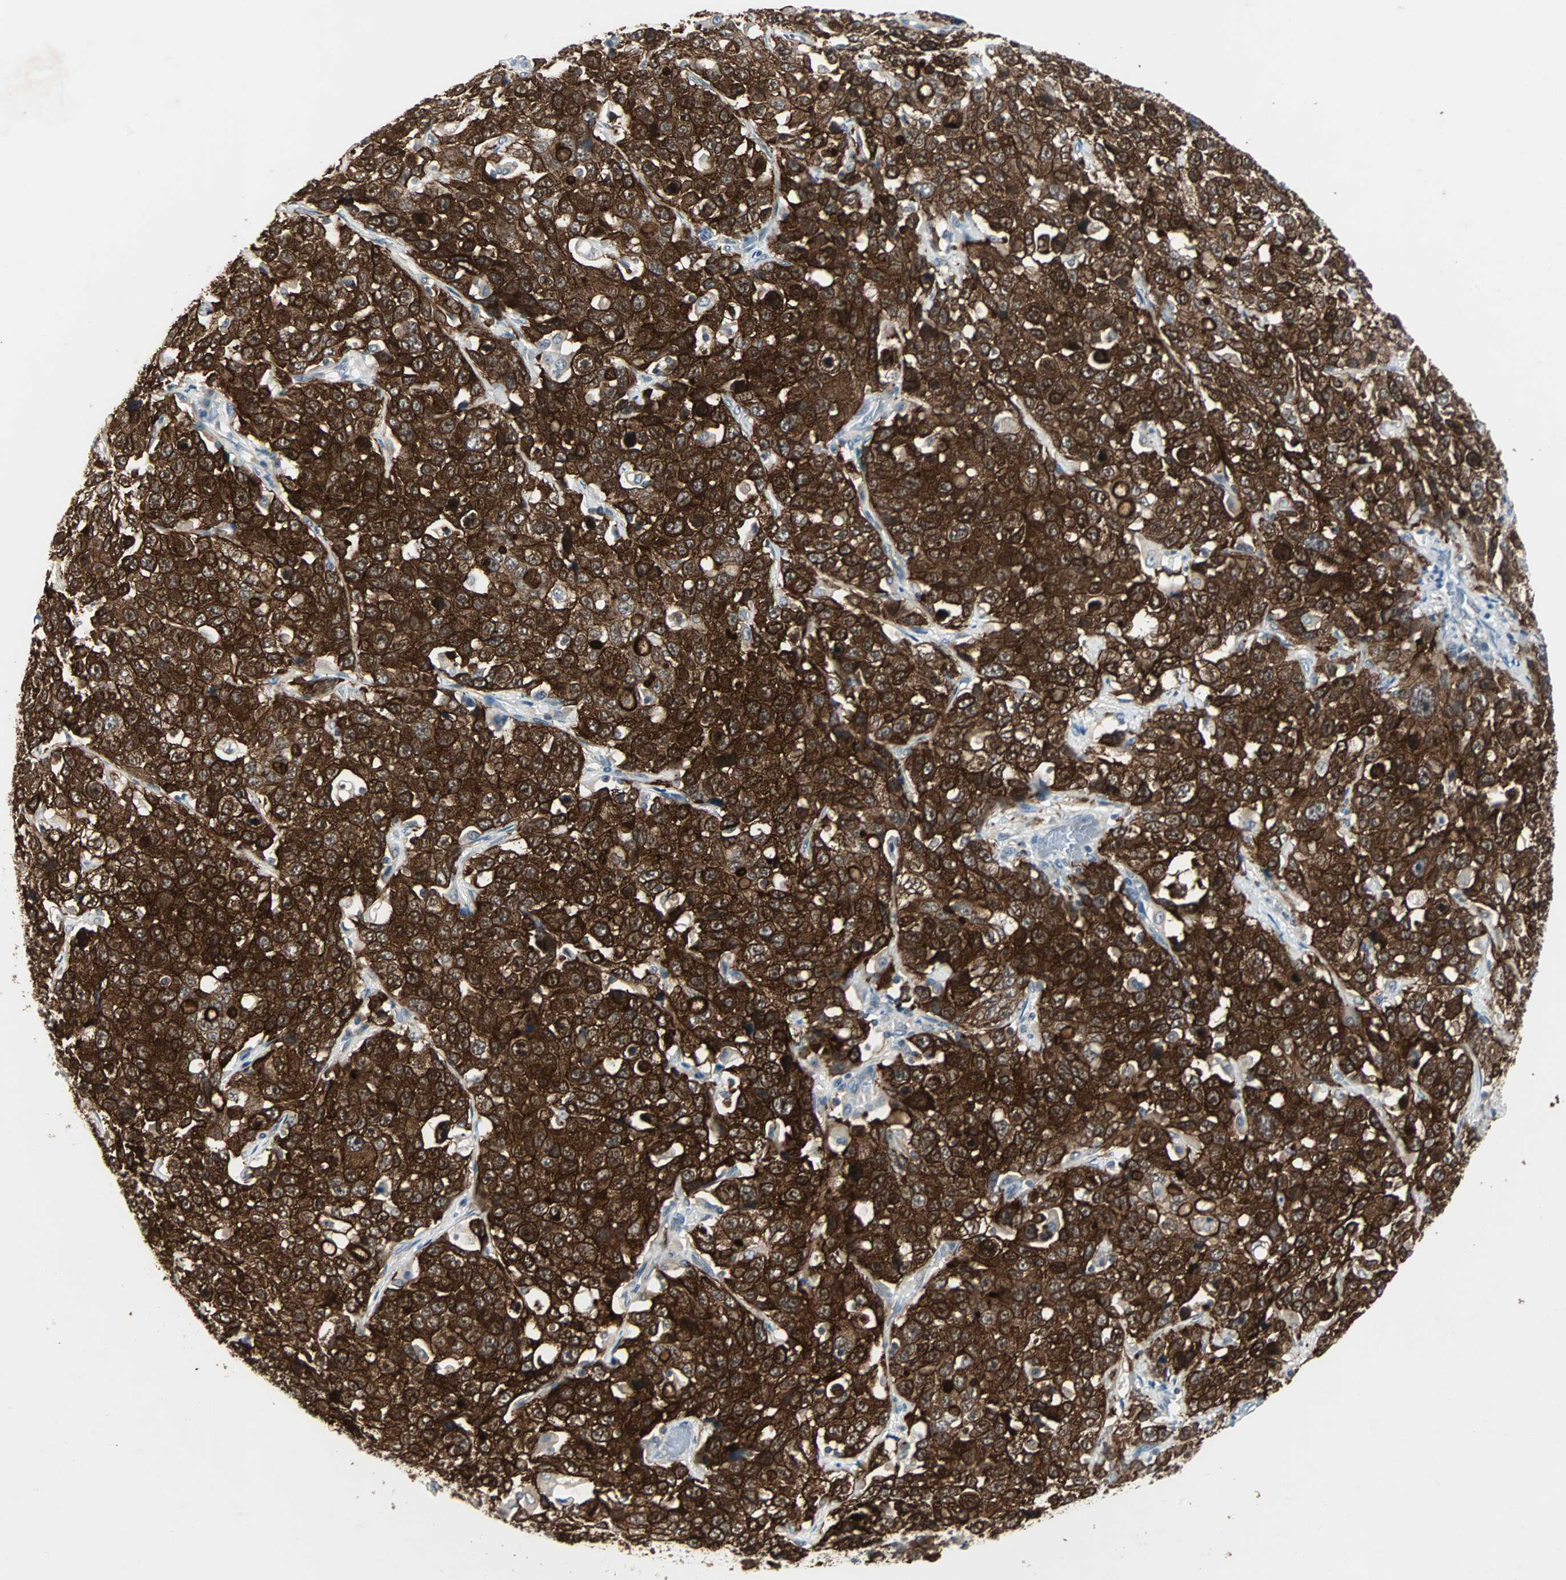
{"staining": {"intensity": "strong", "quantity": ">75%", "location": "cytoplasmic/membranous"}, "tissue": "stomach cancer", "cell_type": "Tumor cells", "image_type": "cancer", "snomed": [{"axis": "morphology", "description": "Normal tissue, NOS"}, {"axis": "morphology", "description": "Adenocarcinoma, NOS"}, {"axis": "topography", "description": "Stomach"}], "caption": "About >75% of tumor cells in stomach adenocarcinoma display strong cytoplasmic/membranous protein expression as visualized by brown immunohistochemical staining.", "gene": "CMC2", "patient": {"sex": "male", "age": 48}}